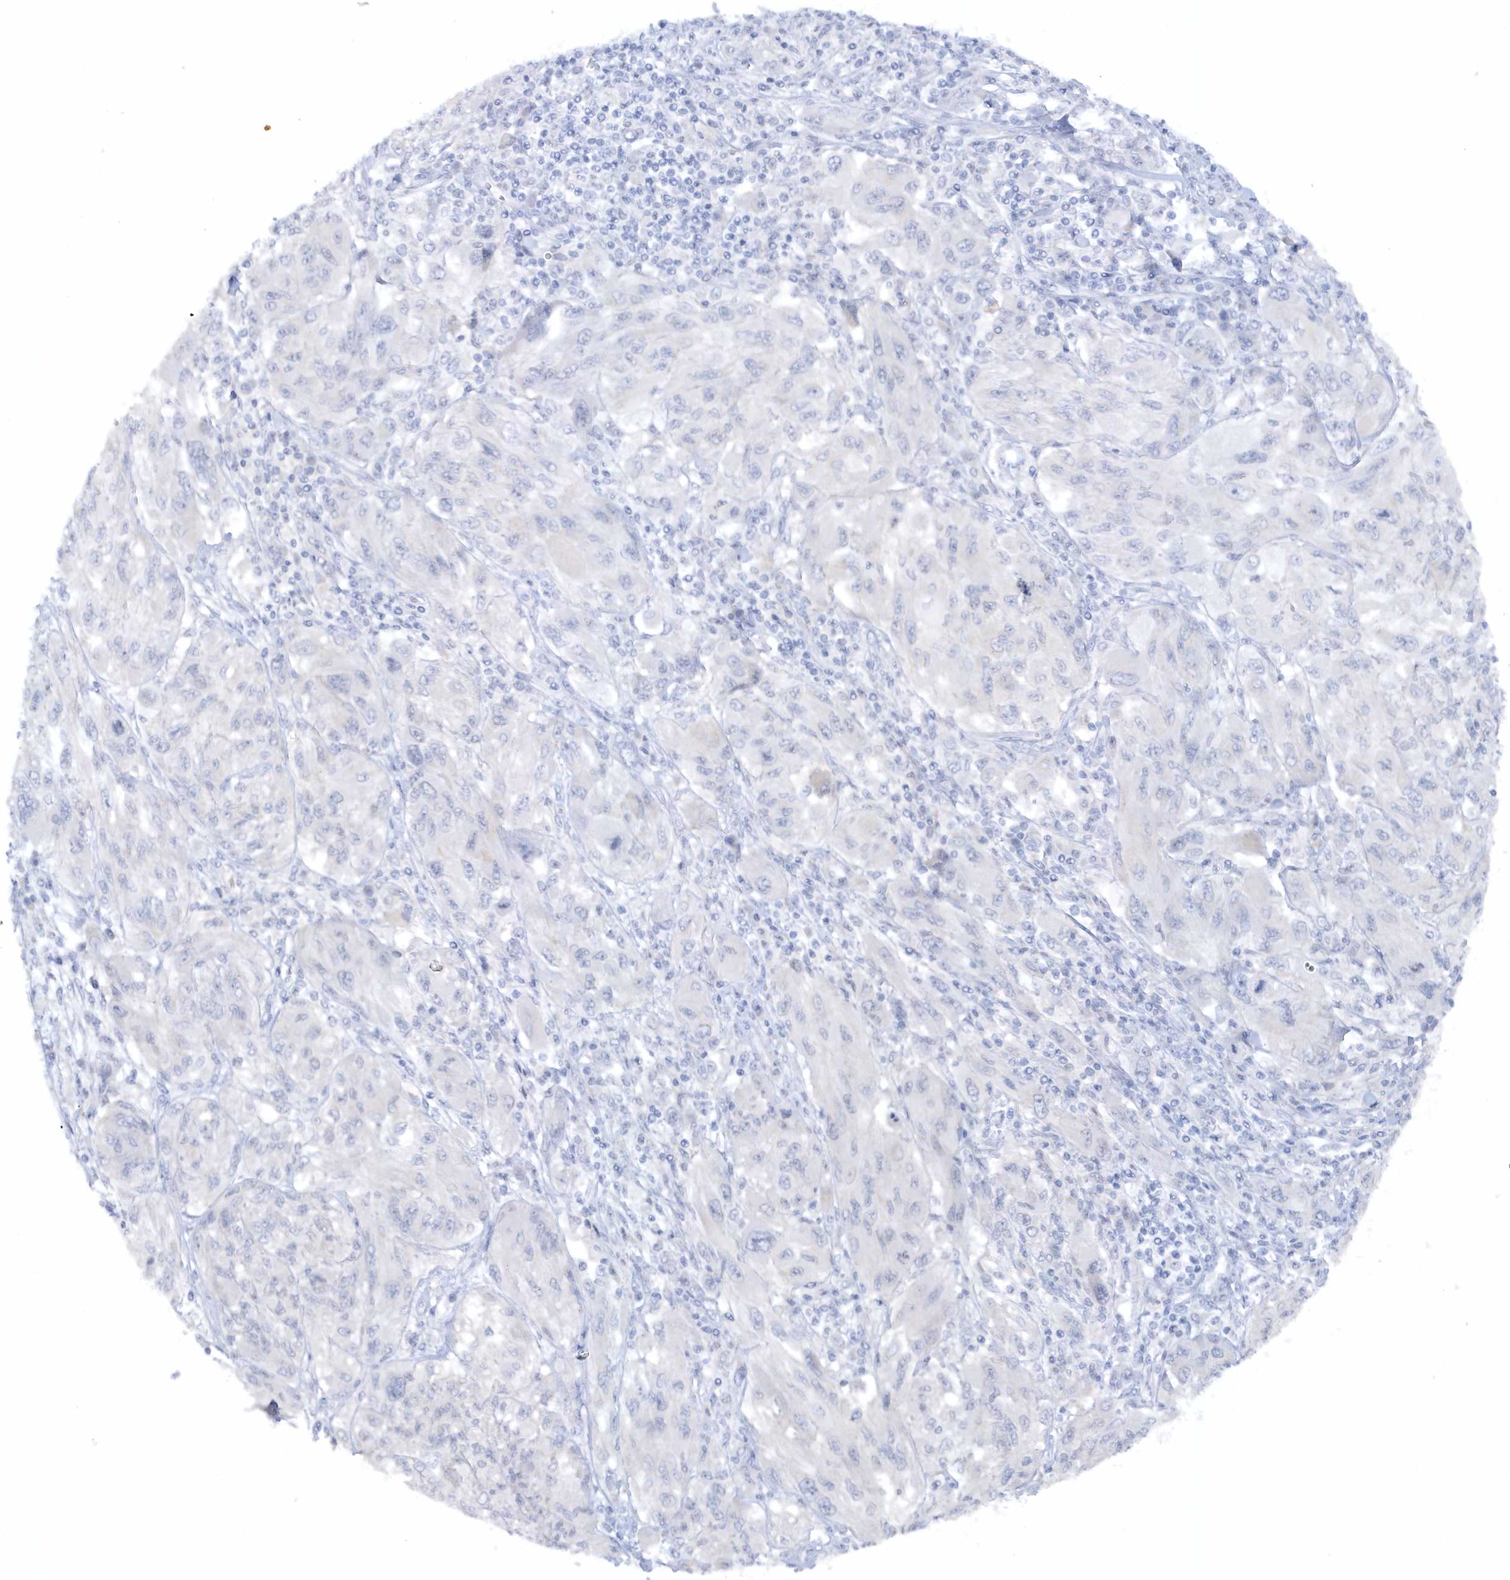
{"staining": {"intensity": "negative", "quantity": "none", "location": "none"}, "tissue": "melanoma", "cell_type": "Tumor cells", "image_type": "cancer", "snomed": [{"axis": "morphology", "description": "Malignant melanoma, NOS"}, {"axis": "topography", "description": "Skin"}], "caption": "Malignant melanoma was stained to show a protein in brown. There is no significant staining in tumor cells.", "gene": "RPE", "patient": {"sex": "female", "age": 91}}